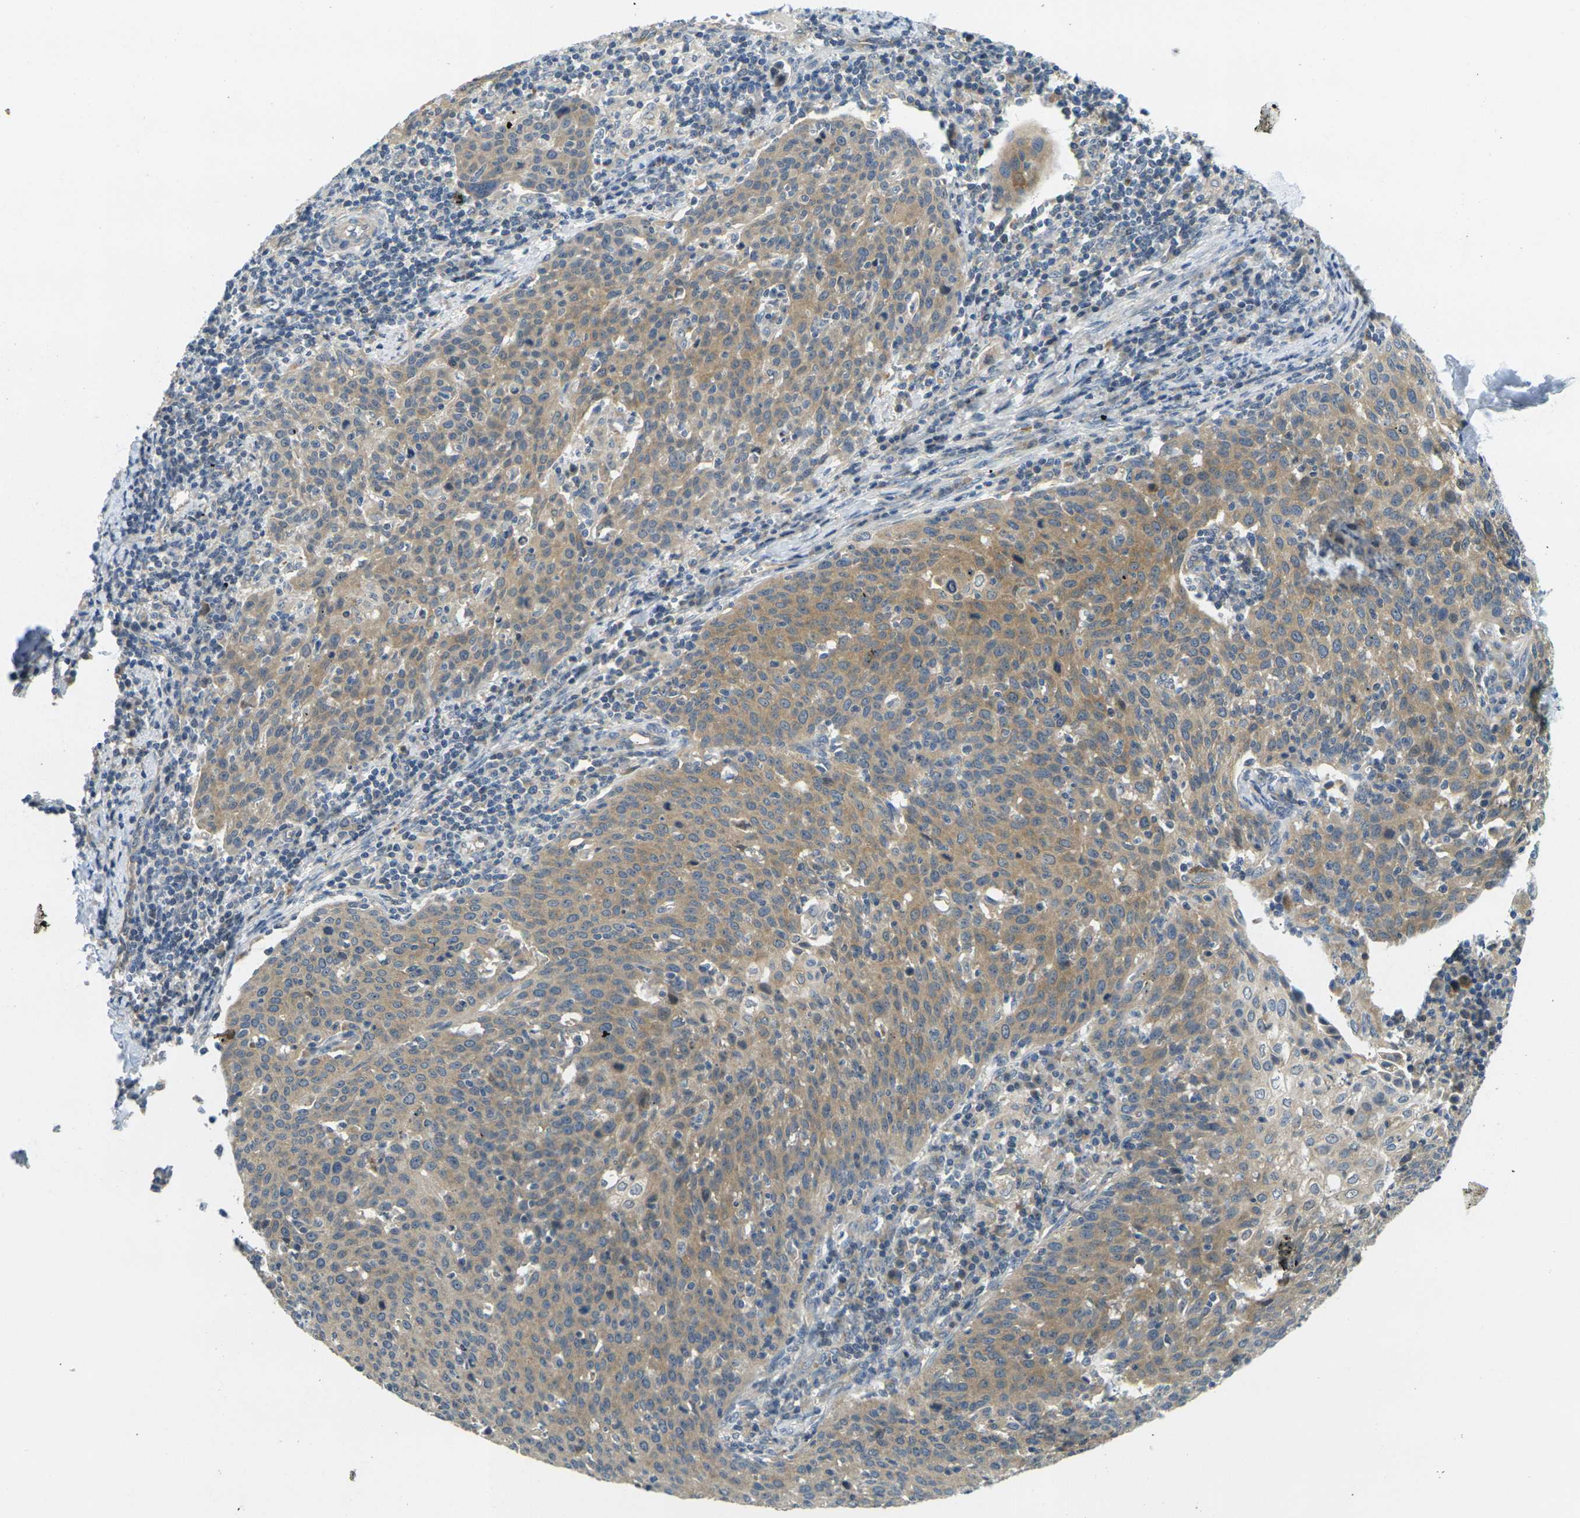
{"staining": {"intensity": "moderate", "quantity": ">75%", "location": "cytoplasmic/membranous"}, "tissue": "cervical cancer", "cell_type": "Tumor cells", "image_type": "cancer", "snomed": [{"axis": "morphology", "description": "Squamous cell carcinoma, NOS"}, {"axis": "topography", "description": "Cervix"}], "caption": "DAB immunohistochemical staining of cervical cancer shows moderate cytoplasmic/membranous protein staining in about >75% of tumor cells.", "gene": "MINAR2", "patient": {"sex": "female", "age": 38}}